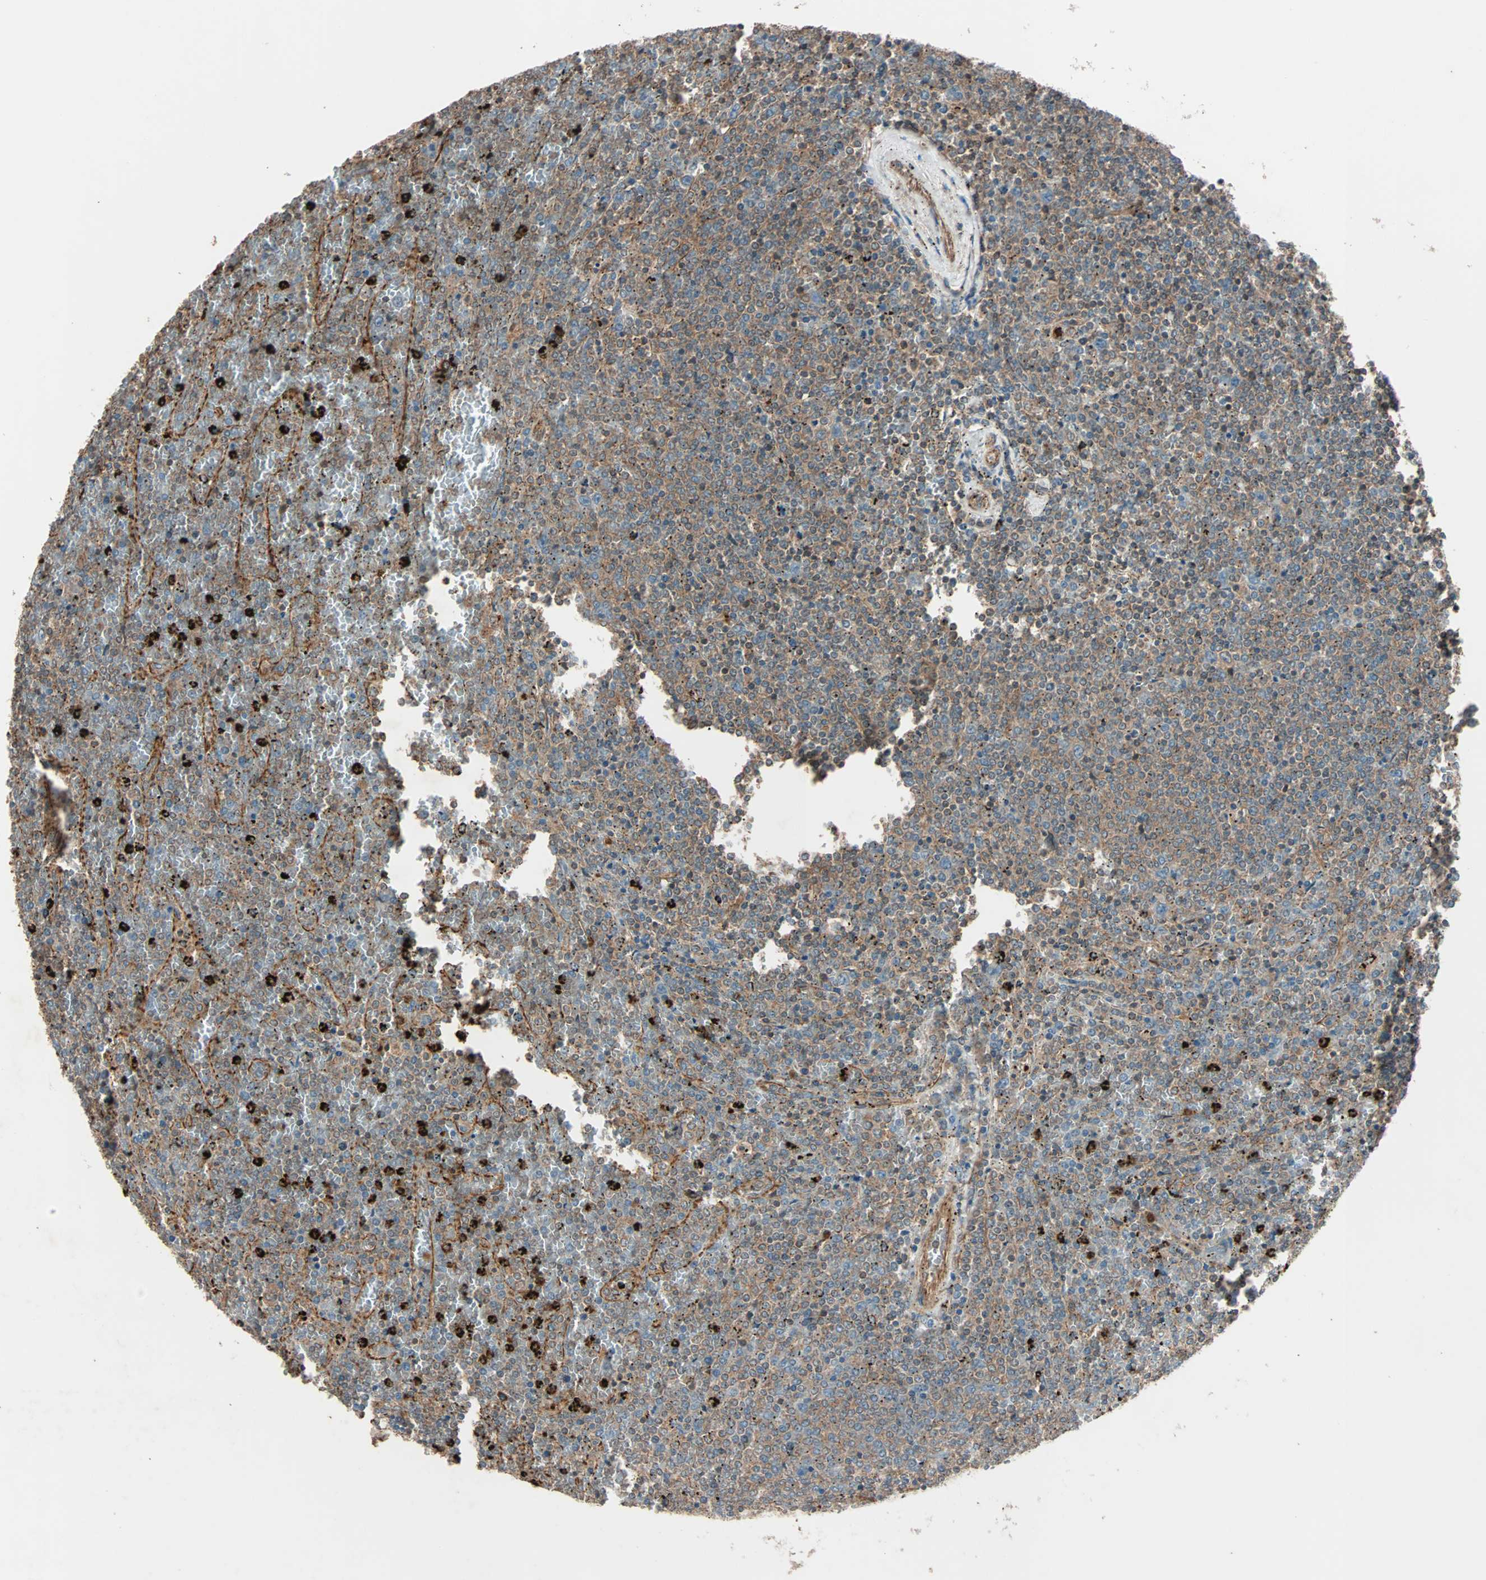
{"staining": {"intensity": "moderate", "quantity": ">75%", "location": "cytoplasmic/membranous"}, "tissue": "lymphoma", "cell_type": "Tumor cells", "image_type": "cancer", "snomed": [{"axis": "morphology", "description": "Malignant lymphoma, non-Hodgkin's type, Low grade"}, {"axis": "topography", "description": "Spleen"}], "caption": "Immunohistochemical staining of low-grade malignant lymphoma, non-Hodgkin's type exhibits moderate cytoplasmic/membranous protein positivity in approximately >75% of tumor cells.", "gene": "GCK", "patient": {"sex": "female", "age": 77}}